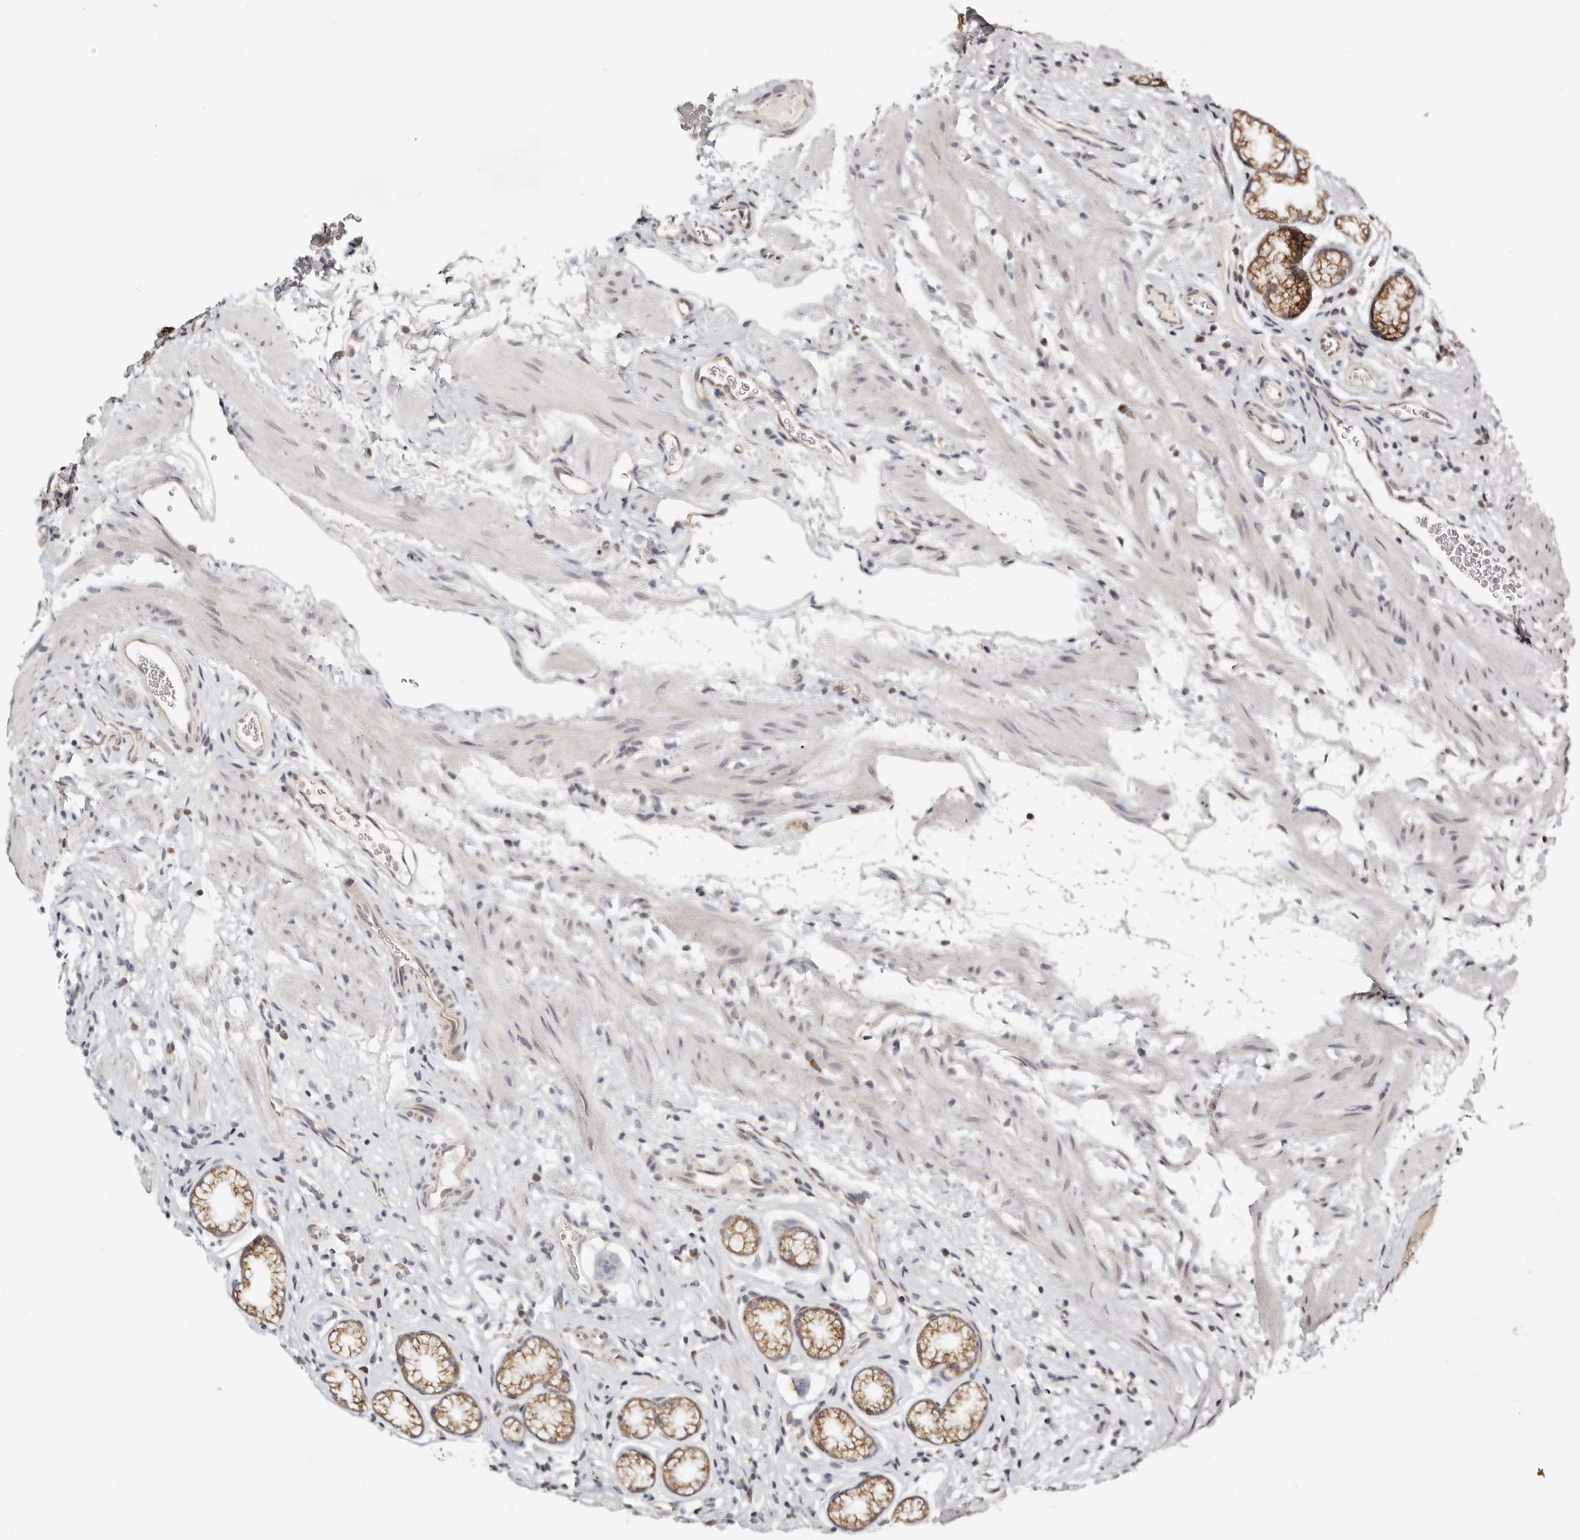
{"staining": {"intensity": "moderate", "quantity": "25%-75%", "location": "cytoplasmic/membranous"}, "tissue": "stomach", "cell_type": "Glandular cells", "image_type": "normal", "snomed": [{"axis": "morphology", "description": "Normal tissue, NOS"}, {"axis": "topography", "description": "Stomach"}], "caption": "Protein positivity by immunohistochemistry shows moderate cytoplasmic/membranous positivity in approximately 25%-75% of glandular cells in normal stomach.", "gene": "KDF1", "patient": {"sex": "male", "age": 42}}